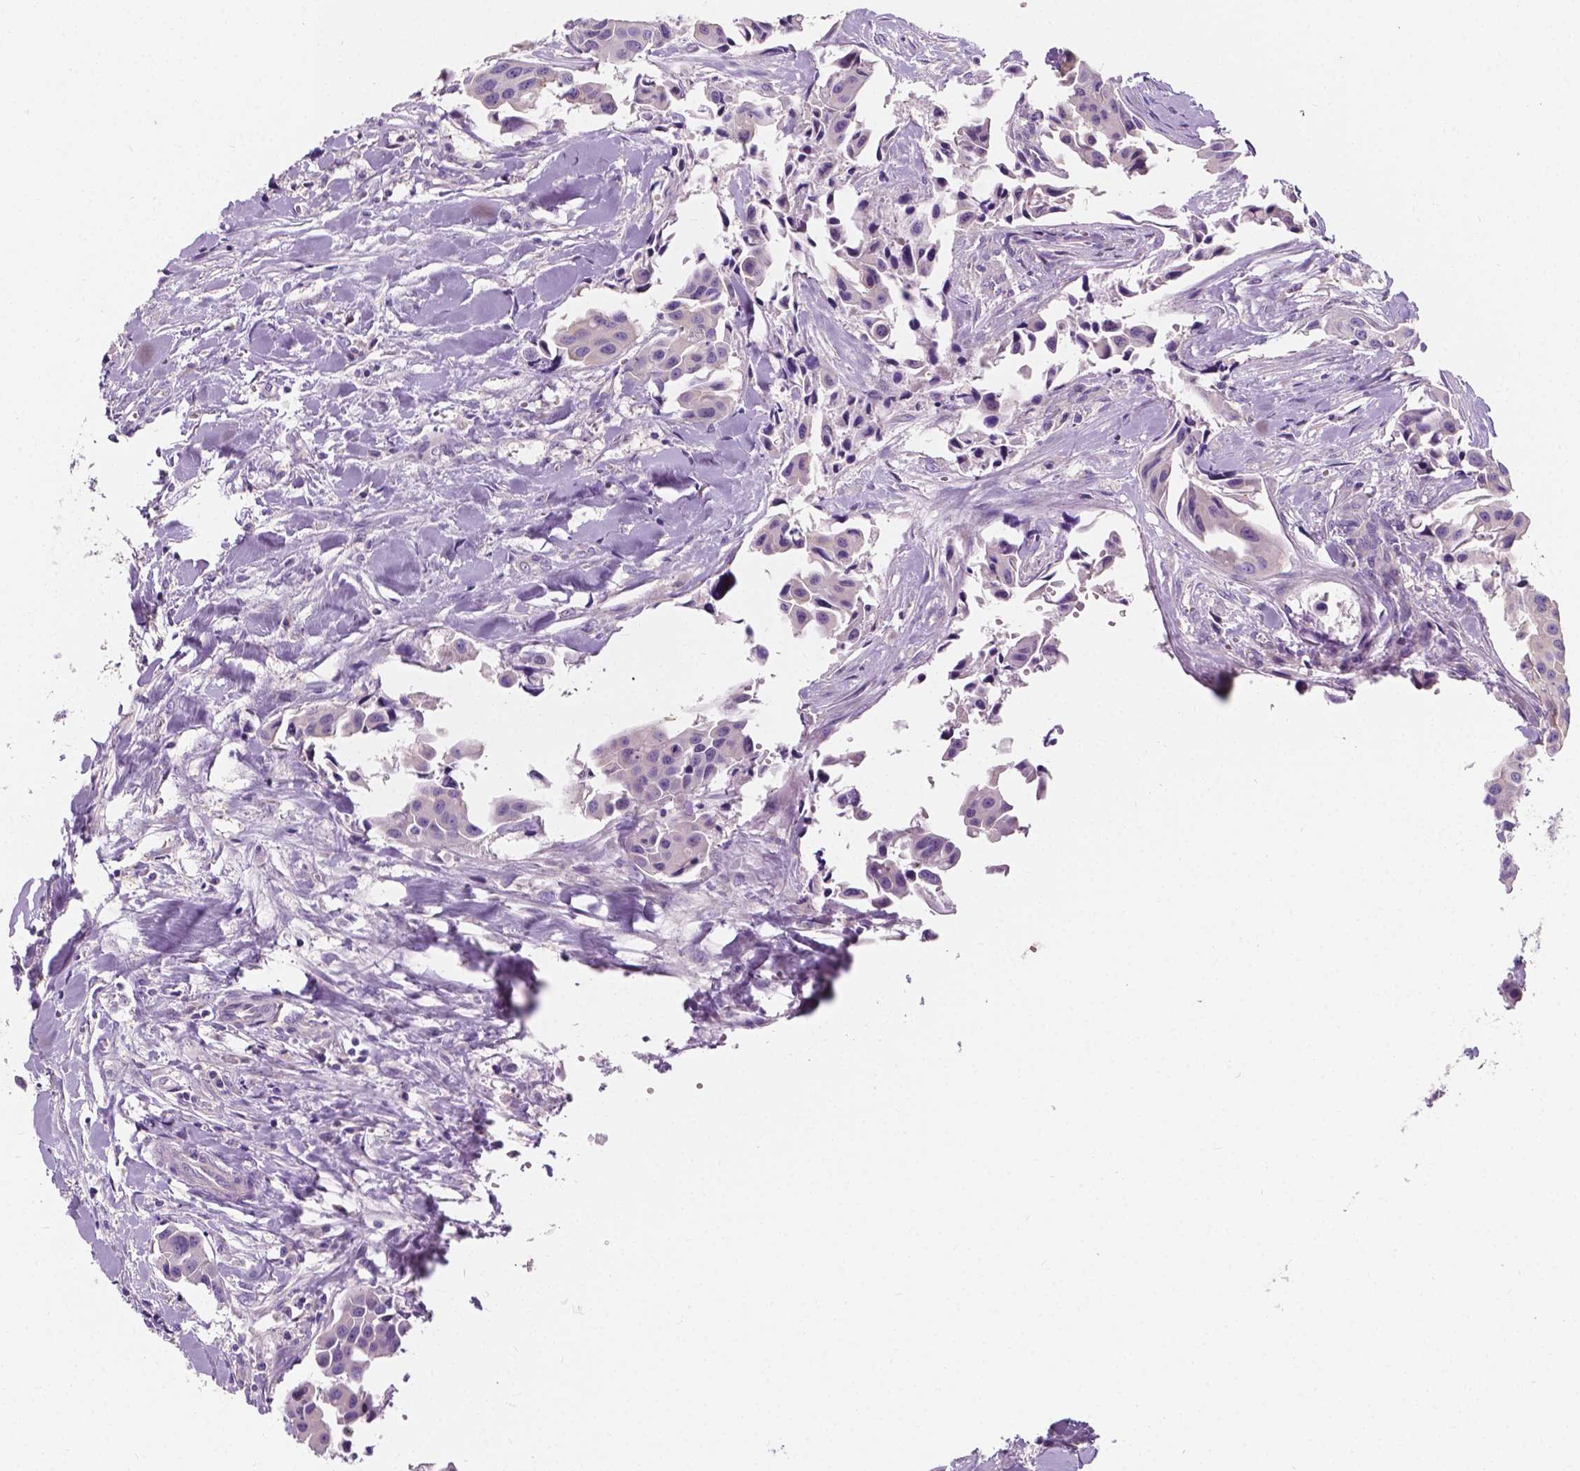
{"staining": {"intensity": "negative", "quantity": "none", "location": "none"}, "tissue": "head and neck cancer", "cell_type": "Tumor cells", "image_type": "cancer", "snomed": [{"axis": "morphology", "description": "Adenocarcinoma, NOS"}, {"axis": "topography", "description": "Head-Neck"}], "caption": "An immunohistochemistry micrograph of head and neck adenocarcinoma is shown. There is no staining in tumor cells of head and neck adenocarcinoma.", "gene": "SIRT2", "patient": {"sex": "male", "age": 76}}